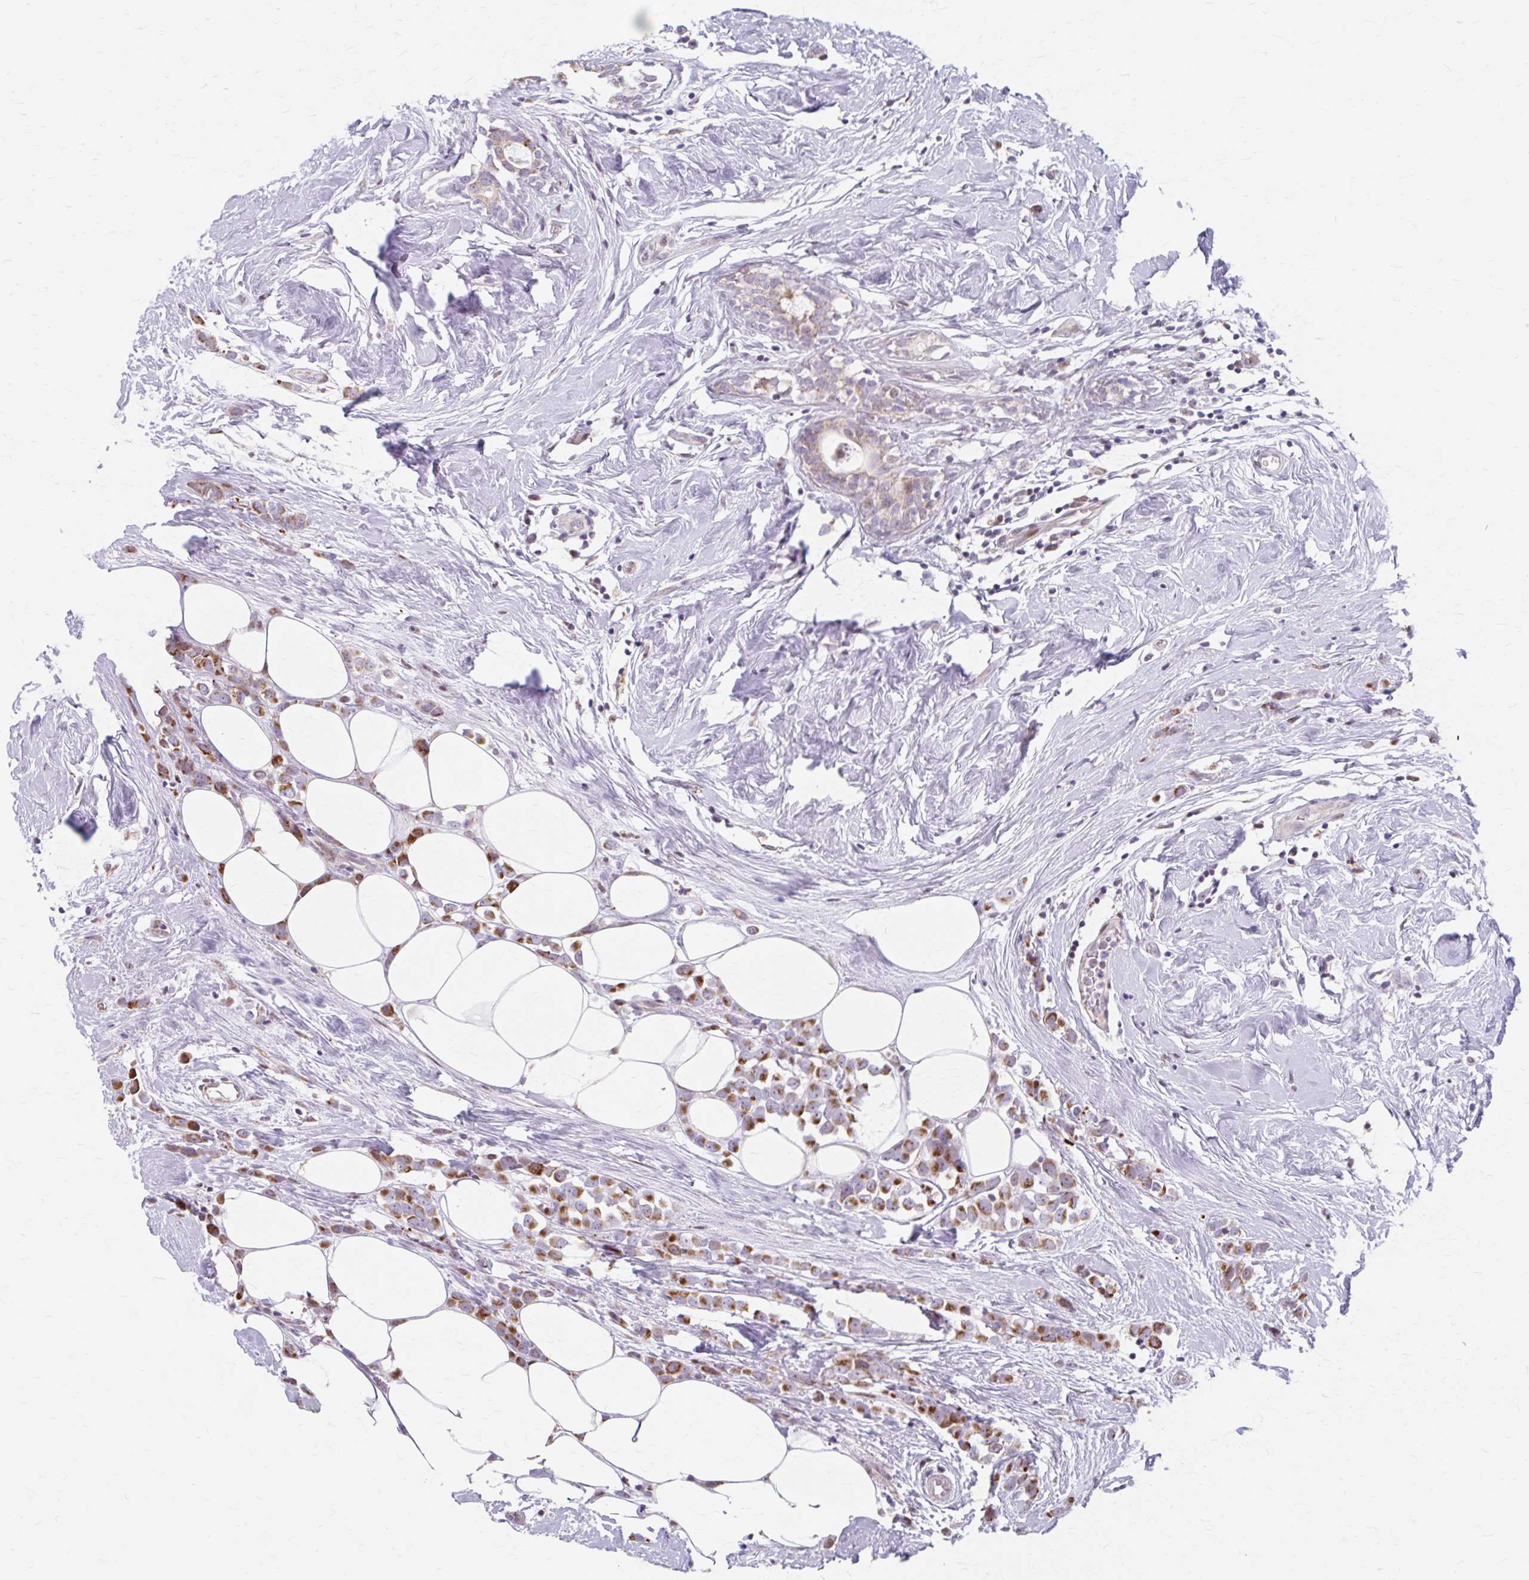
{"staining": {"intensity": "moderate", "quantity": ">75%", "location": "cytoplasmic/membranous"}, "tissue": "breast cancer", "cell_type": "Tumor cells", "image_type": "cancer", "snomed": [{"axis": "morphology", "description": "Duct carcinoma"}, {"axis": "topography", "description": "Breast"}], "caption": "Invasive ductal carcinoma (breast) tissue displays moderate cytoplasmic/membranous positivity in about >75% of tumor cells, visualized by immunohistochemistry. Immunohistochemistry (ihc) stains the protein of interest in brown and the nuclei are stained blue.", "gene": "BEAN1", "patient": {"sex": "female", "age": 80}}